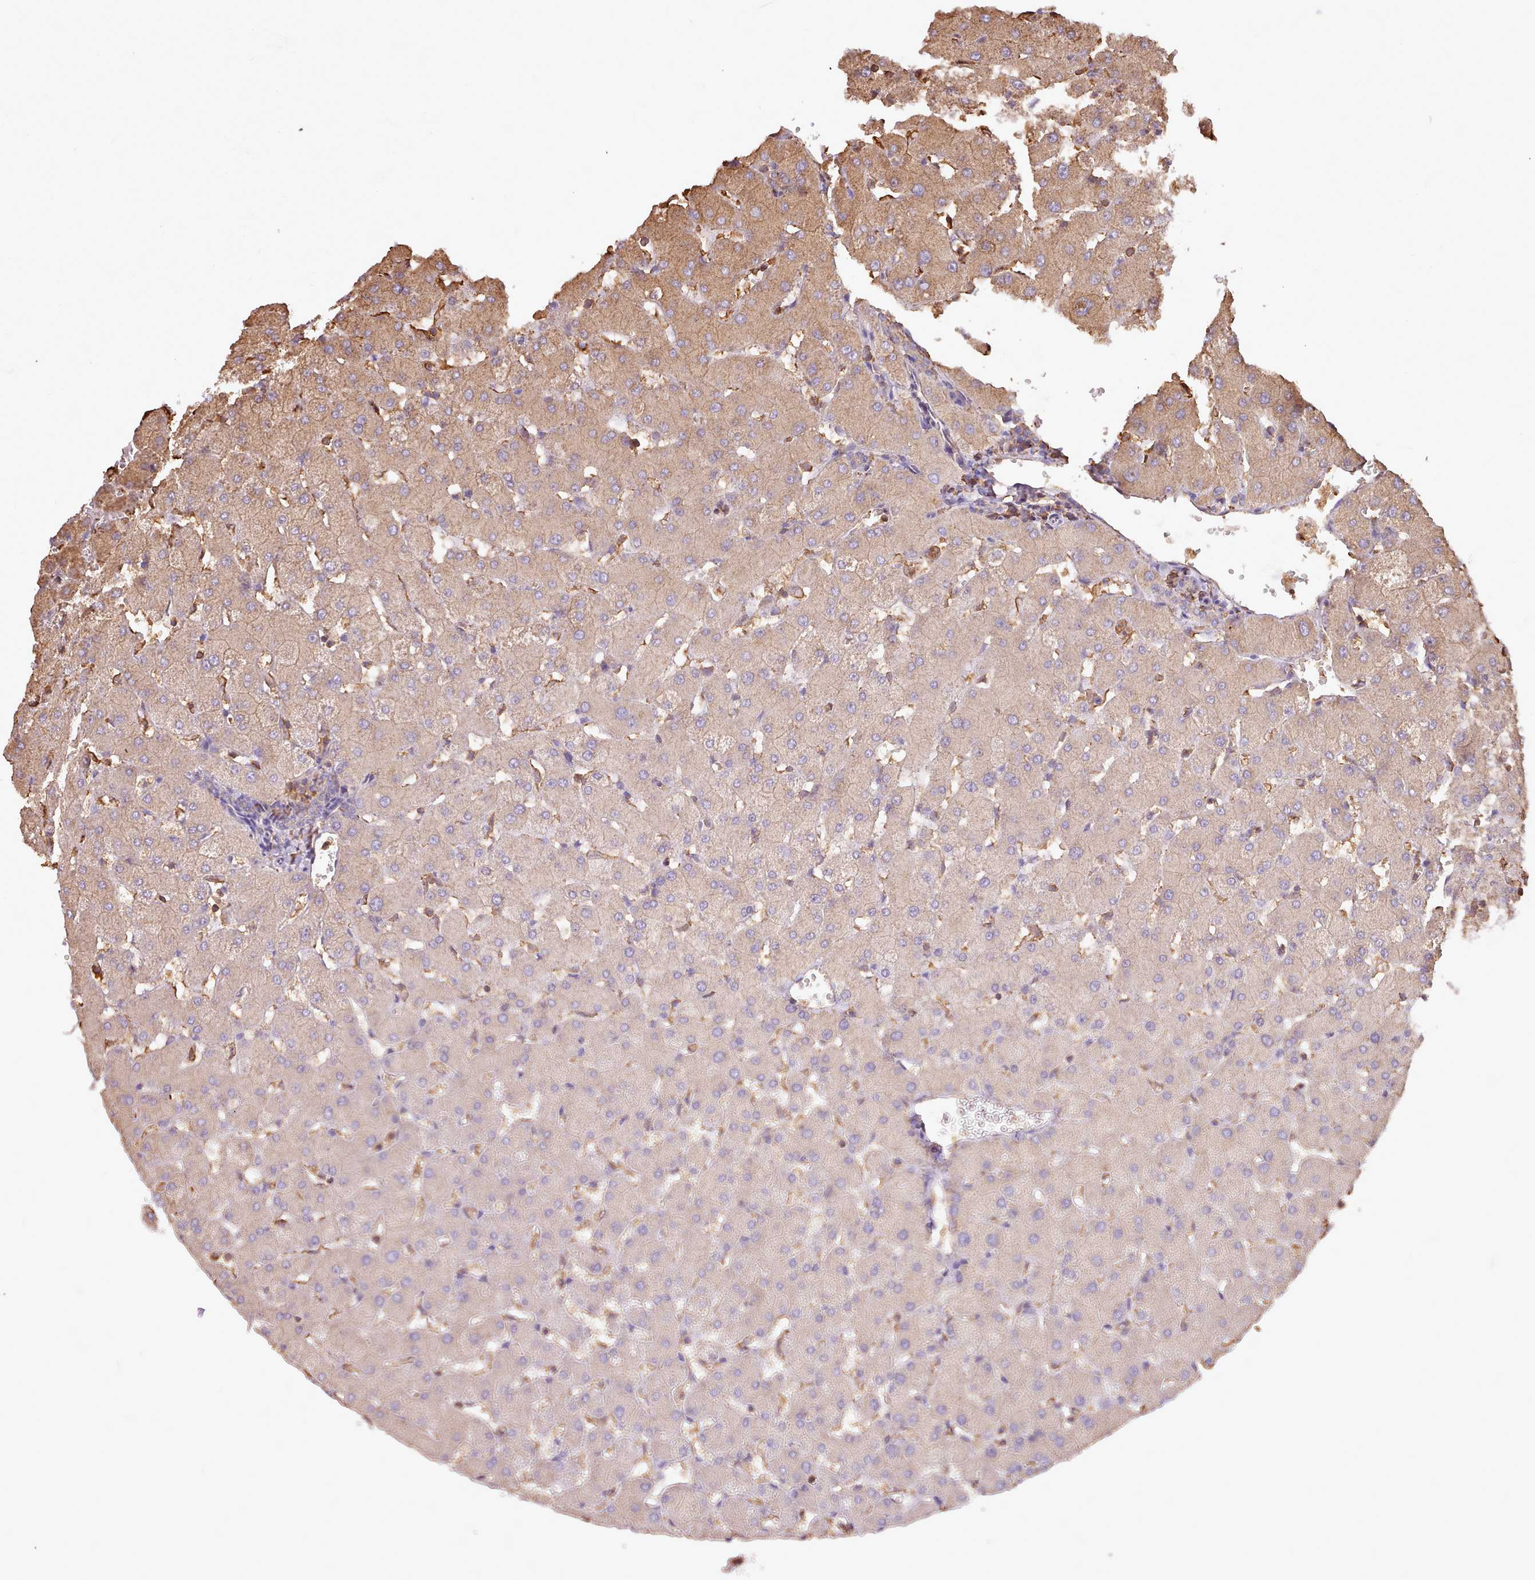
{"staining": {"intensity": "weak", "quantity": "25%-75%", "location": "cytoplasmic/membranous"}, "tissue": "liver", "cell_type": "Cholangiocytes", "image_type": "normal", "snomed": [{"axis": "morphology", "description": "Normal tissue, NOS"}, {"axis": "topography", "description": "Liver"}], "caption": "DAB immunohistochemical staining of normal human liver demonstrates weak cytoplasmic/membranous protein staining in approximately 25%-75% of cholangiocytes. (Brightfield microscopy of DAB IHC at high magnification).", "gene": "CAPZA1", "patient": {"sex": "female", "age": 63}}